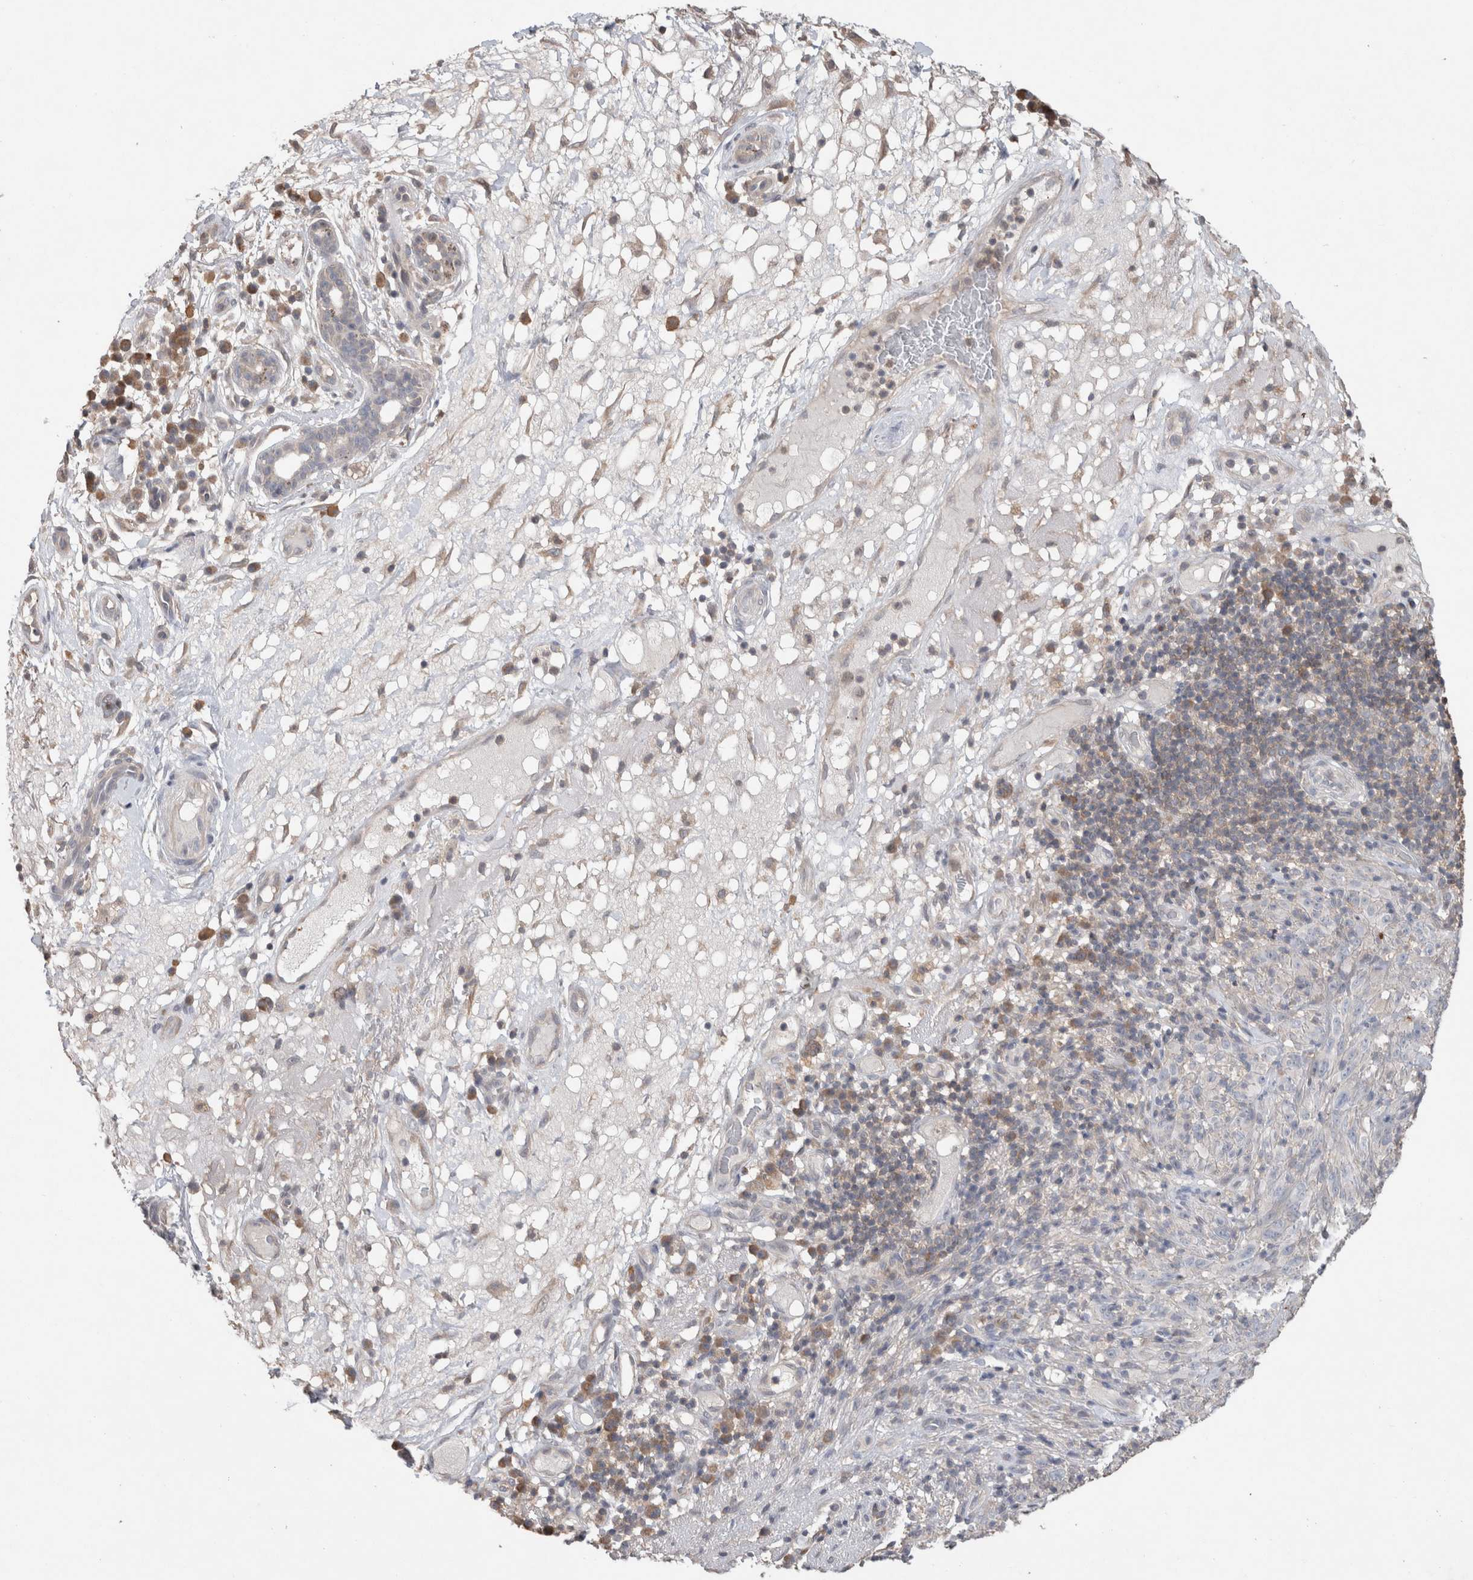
{"staining": {"intensity": "negative", "quantity": "none", "location": "none"}, "tissue": "melanoma", "cell_type": "Tumor cells", "image_type": "cancer", "snomed": [{"axis": "morphology", "description": "Malignant melanoma, NOS"}, {"axis": "topography", "description": "Skin of head"}], "caption": "An image of human melanoma is negative for staining in tumor cells.", "gene": "TRIM5", "patient": {"sex": "male", "age": 96}}